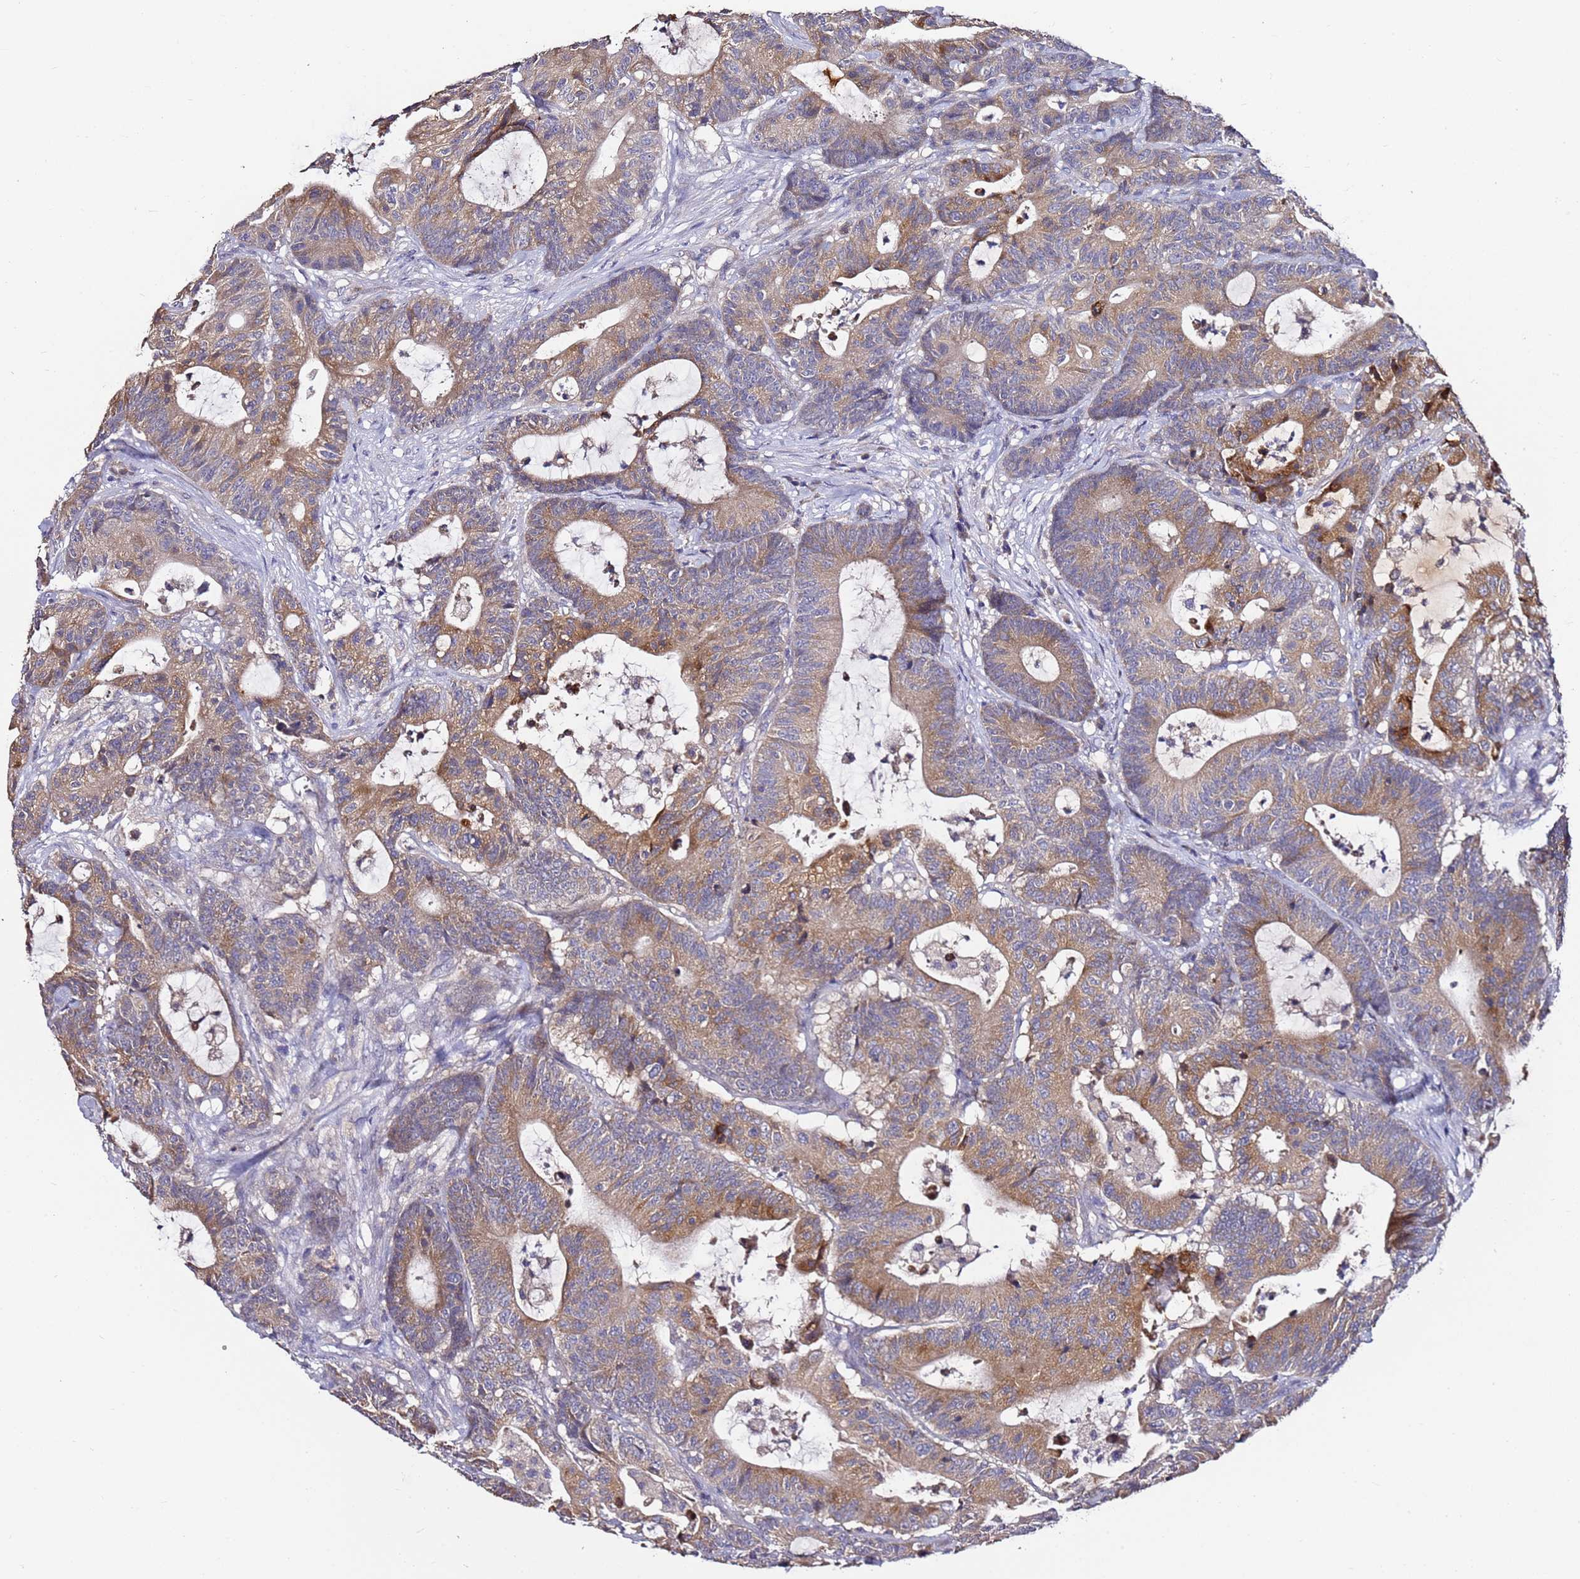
{"staining": {"intensity": "moderate", "quantity": ">75%", "location": "cytoplasmic/membranous"}, "tissue": "colorectal cancer", "cell_type": "Tumor cells", "image_type": "cancer", "snomed": [{"axis": "morphology", "description": "Adenocarcinoma, NOS"}, {"axis": "topography", "description": "Colon"}], "caption": "A micrograph of colorectal cancer (adenocarcinoma) stained for a protein exhibits moderate cytoplasmic/membranous brown staining in tumor cells.", "gene": "SRRM5", "patient": {"sex": "female", "age": 84}}